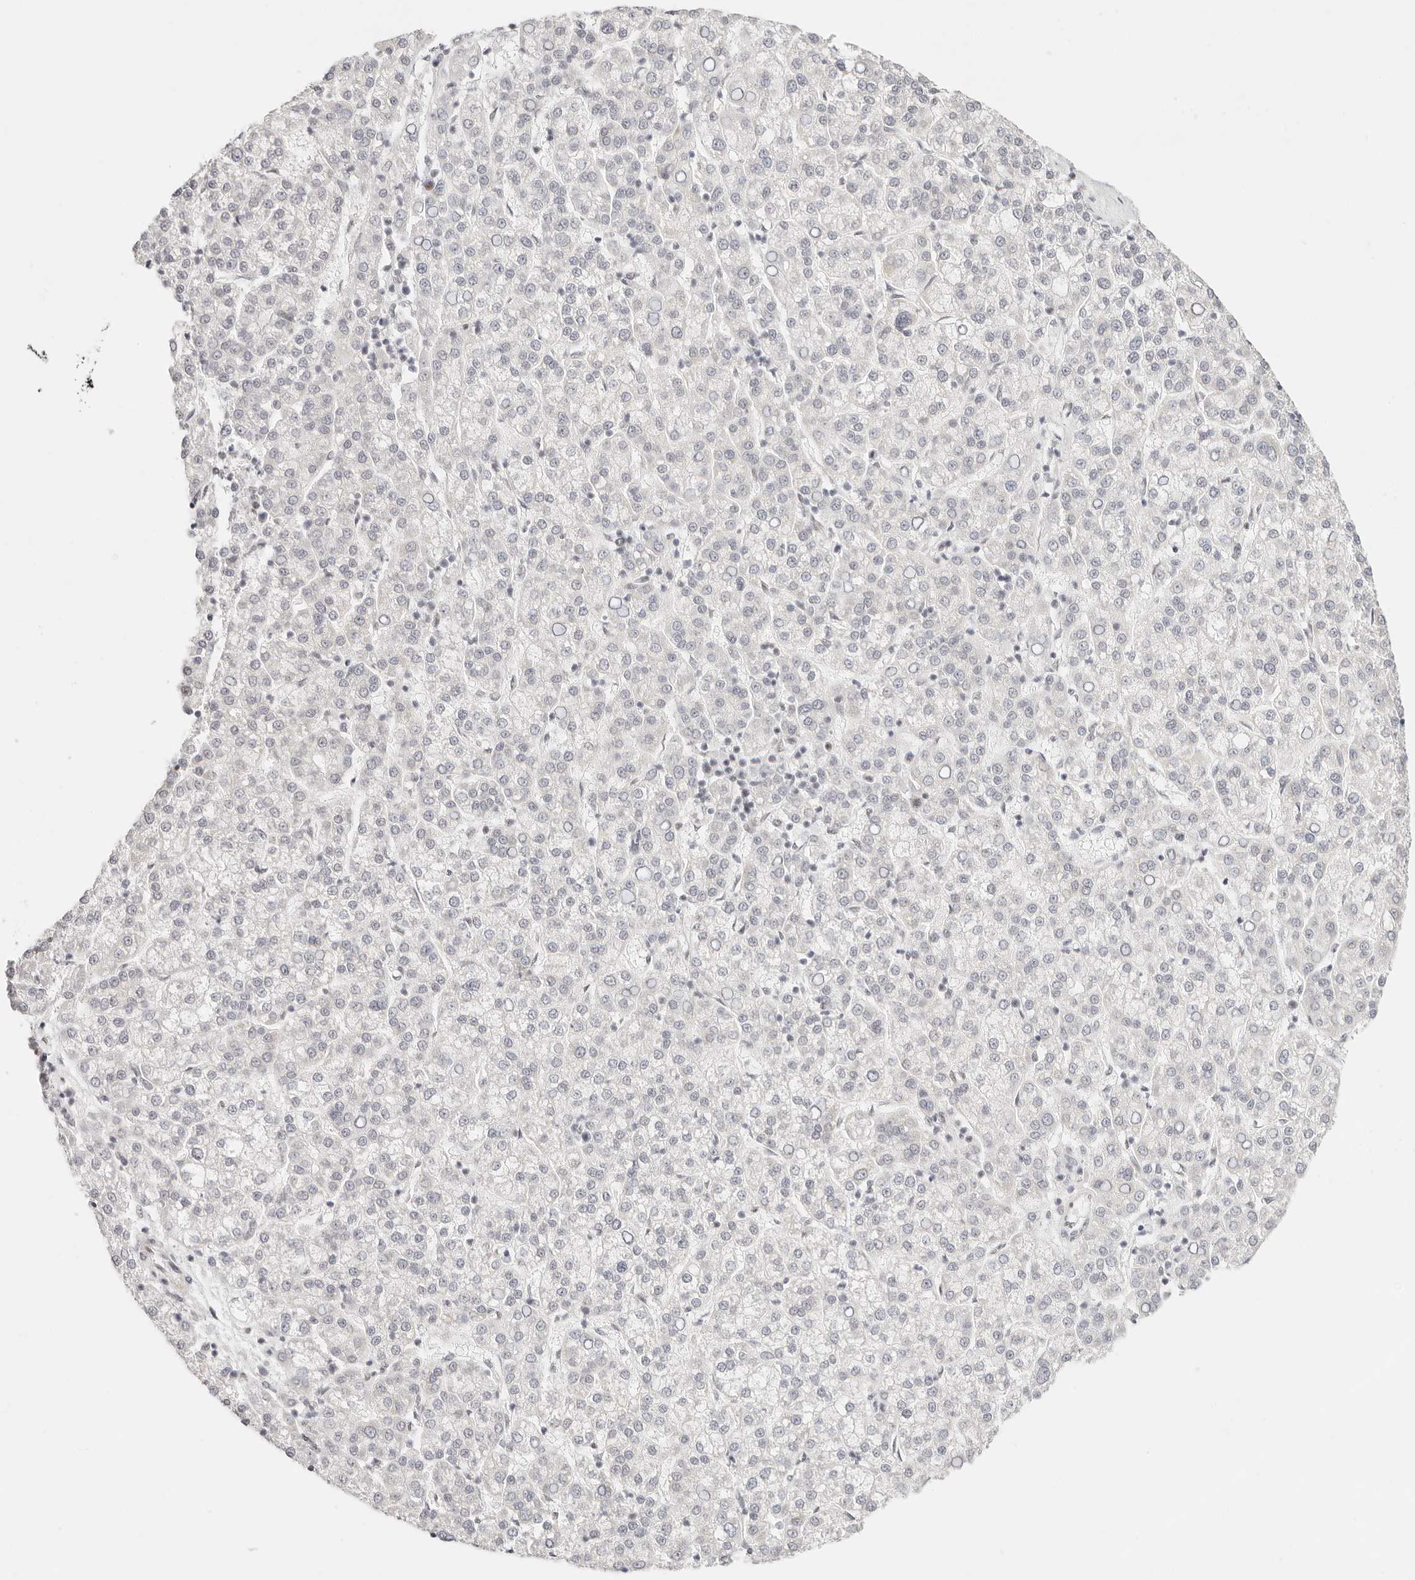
{"staining": {"intensity": "negative", "quantity": "none", "location": "none"}, "tissue": "liver cancer", "cell_type": "Tumor cells", "image_type": "cancer", "snomed": [{"axis": "morphology", "description": "Carcinoma, Hepatocellular, NOS"}, {"axis": "topography", "description": "Liver"}], "caption": "Human liver cancer stained for a protein using IHC demonstrates no staining in tumor cells.", "gene": "ZC3H11A", "patient": {"sex": "female", "age": 58}}